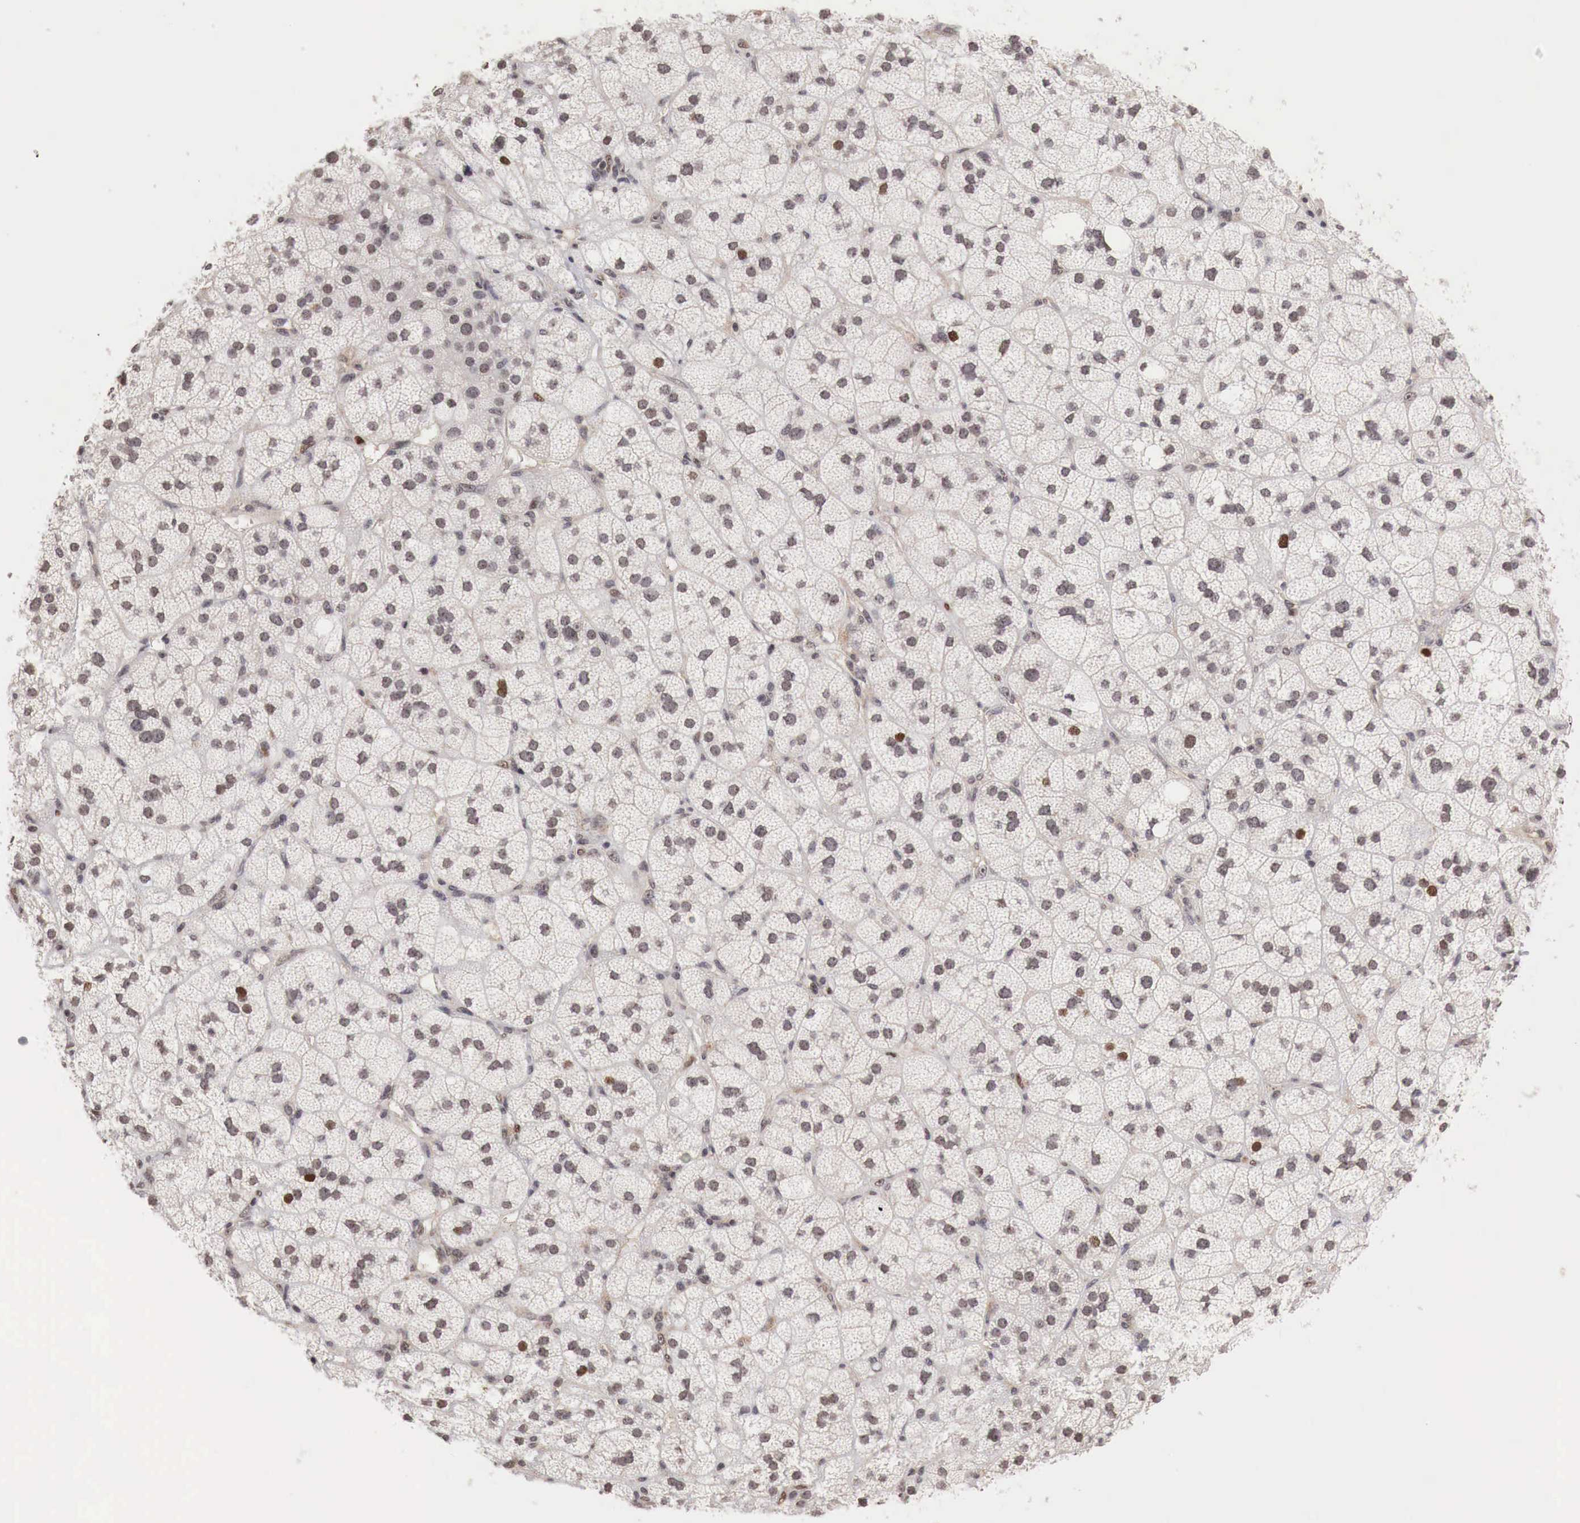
{"staining": {"intensity": "moderate", "quantity": "<25%", "location": "nuclear"}, "tissue": "adrenal gland", "cell_type": "Glandular cells", "image_type": "normal", "snomed": [{"axis": "morphology", "description": "Normal tissue, NOS"}, {"axis": "topography", "description": "Adrenal gland"}], "caption": "Moderate nuclear staining for a protein is present in about <25% of glandular cells of unremarkable adrenal gland using immunohistochemistry (IHC).", "gene": "DACH2", "patient": {"sex": "female", "age": 60}}